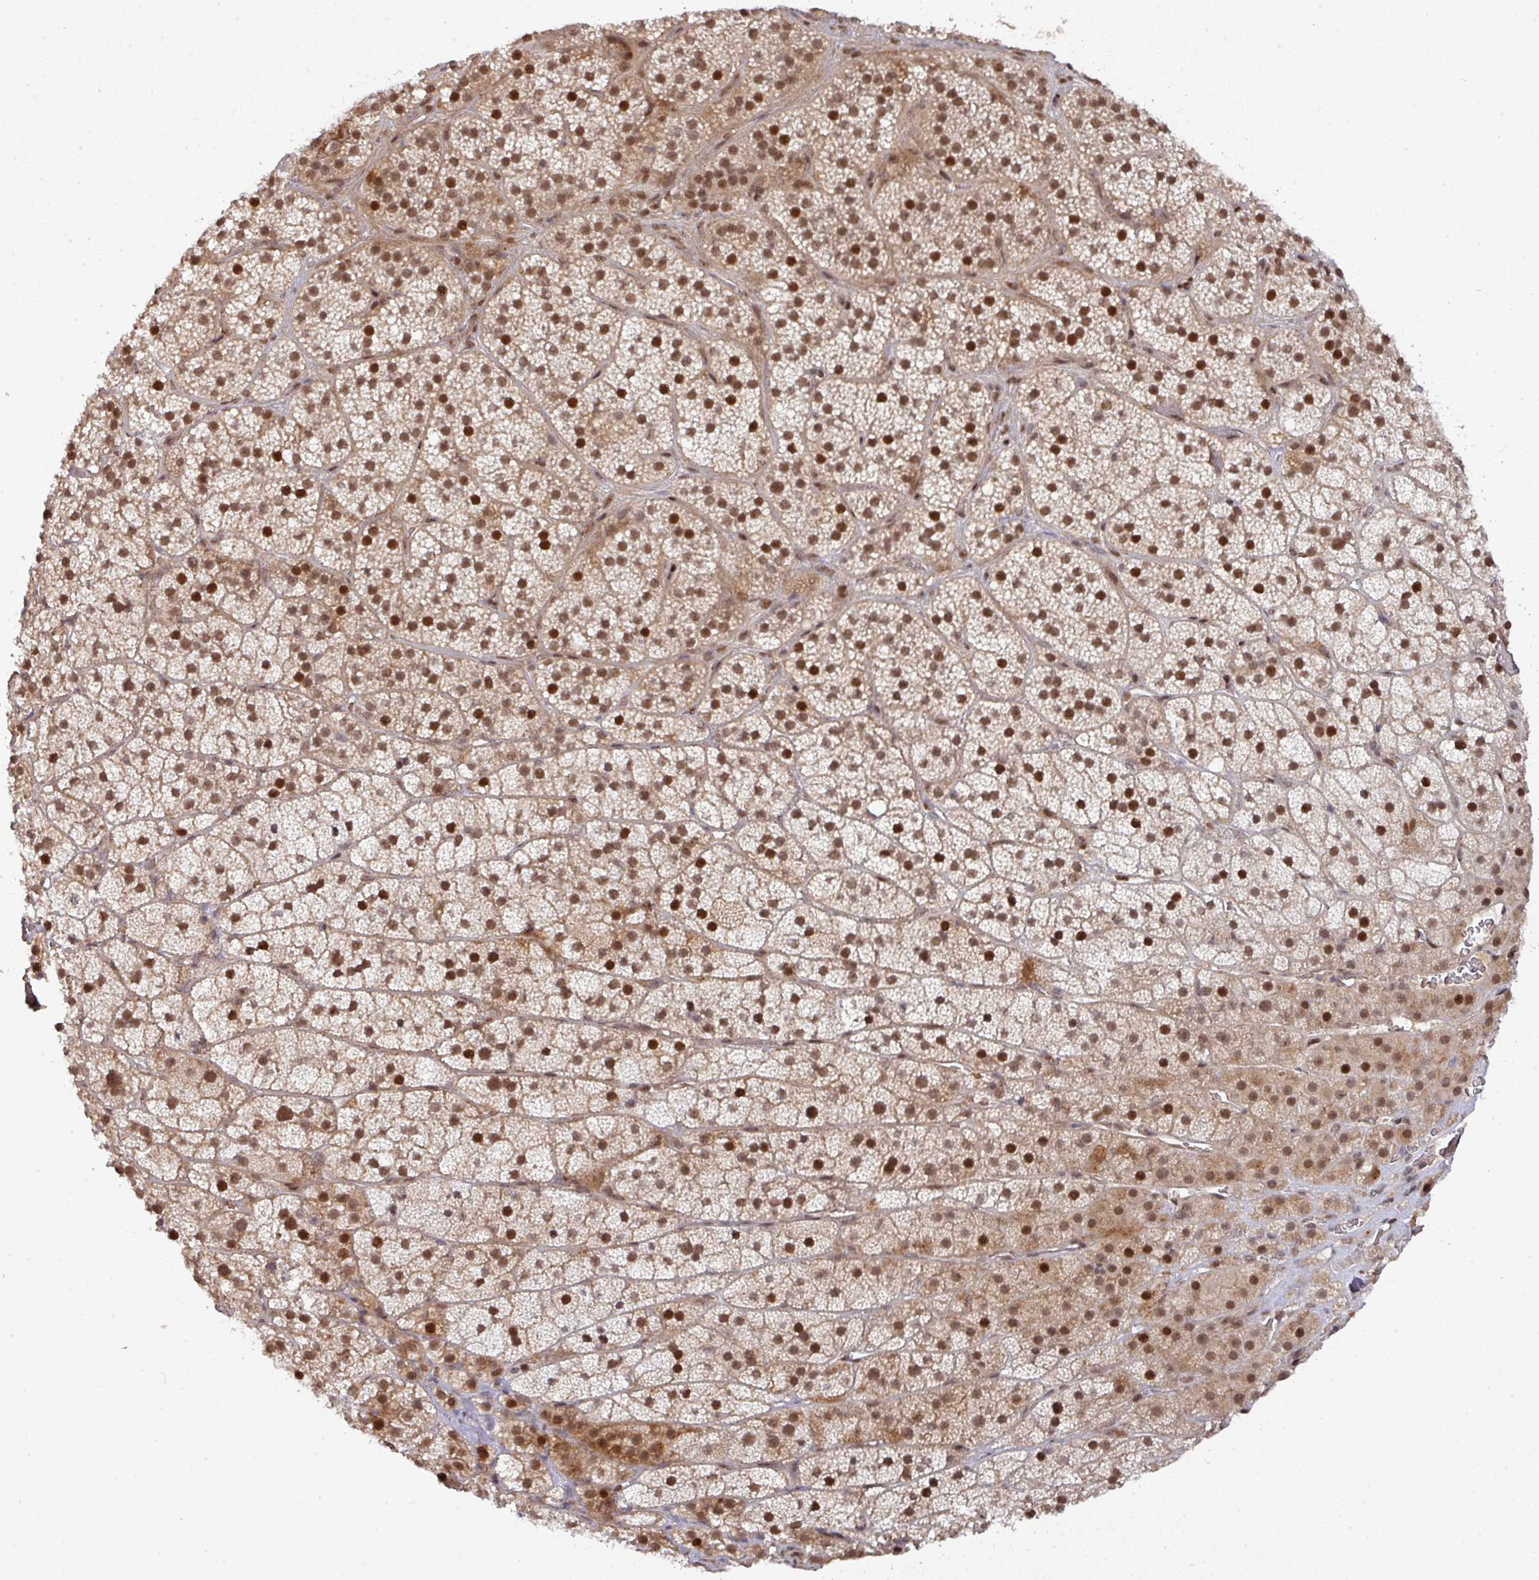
{"staining": {"intensity": "strong", "quantity": ">75%", "location": "cytoplasmic/membranous,nuclear"}, "tissue": "adrenal gland", "cell_type": "Glandular cells", "image_type": "normal", "snomed": [{"axis": "morphology", "description": "Normal tissue, NOS"}, {"axis": "topography", "description": "Adrenal gland"}], "caption": "Adrenal gland stained with immunohistochemistry (IHC) exhibits strong cytoplasmic/membranous,nuclear positivity in approximately >75% of glandular cells. The staining is performed using DAB brown chromogen to label protein expression. The nuclei are counter-stained blue using hematoxylin.", "gene": "CIC", "patient": {"sex": "male", "age": 57}}